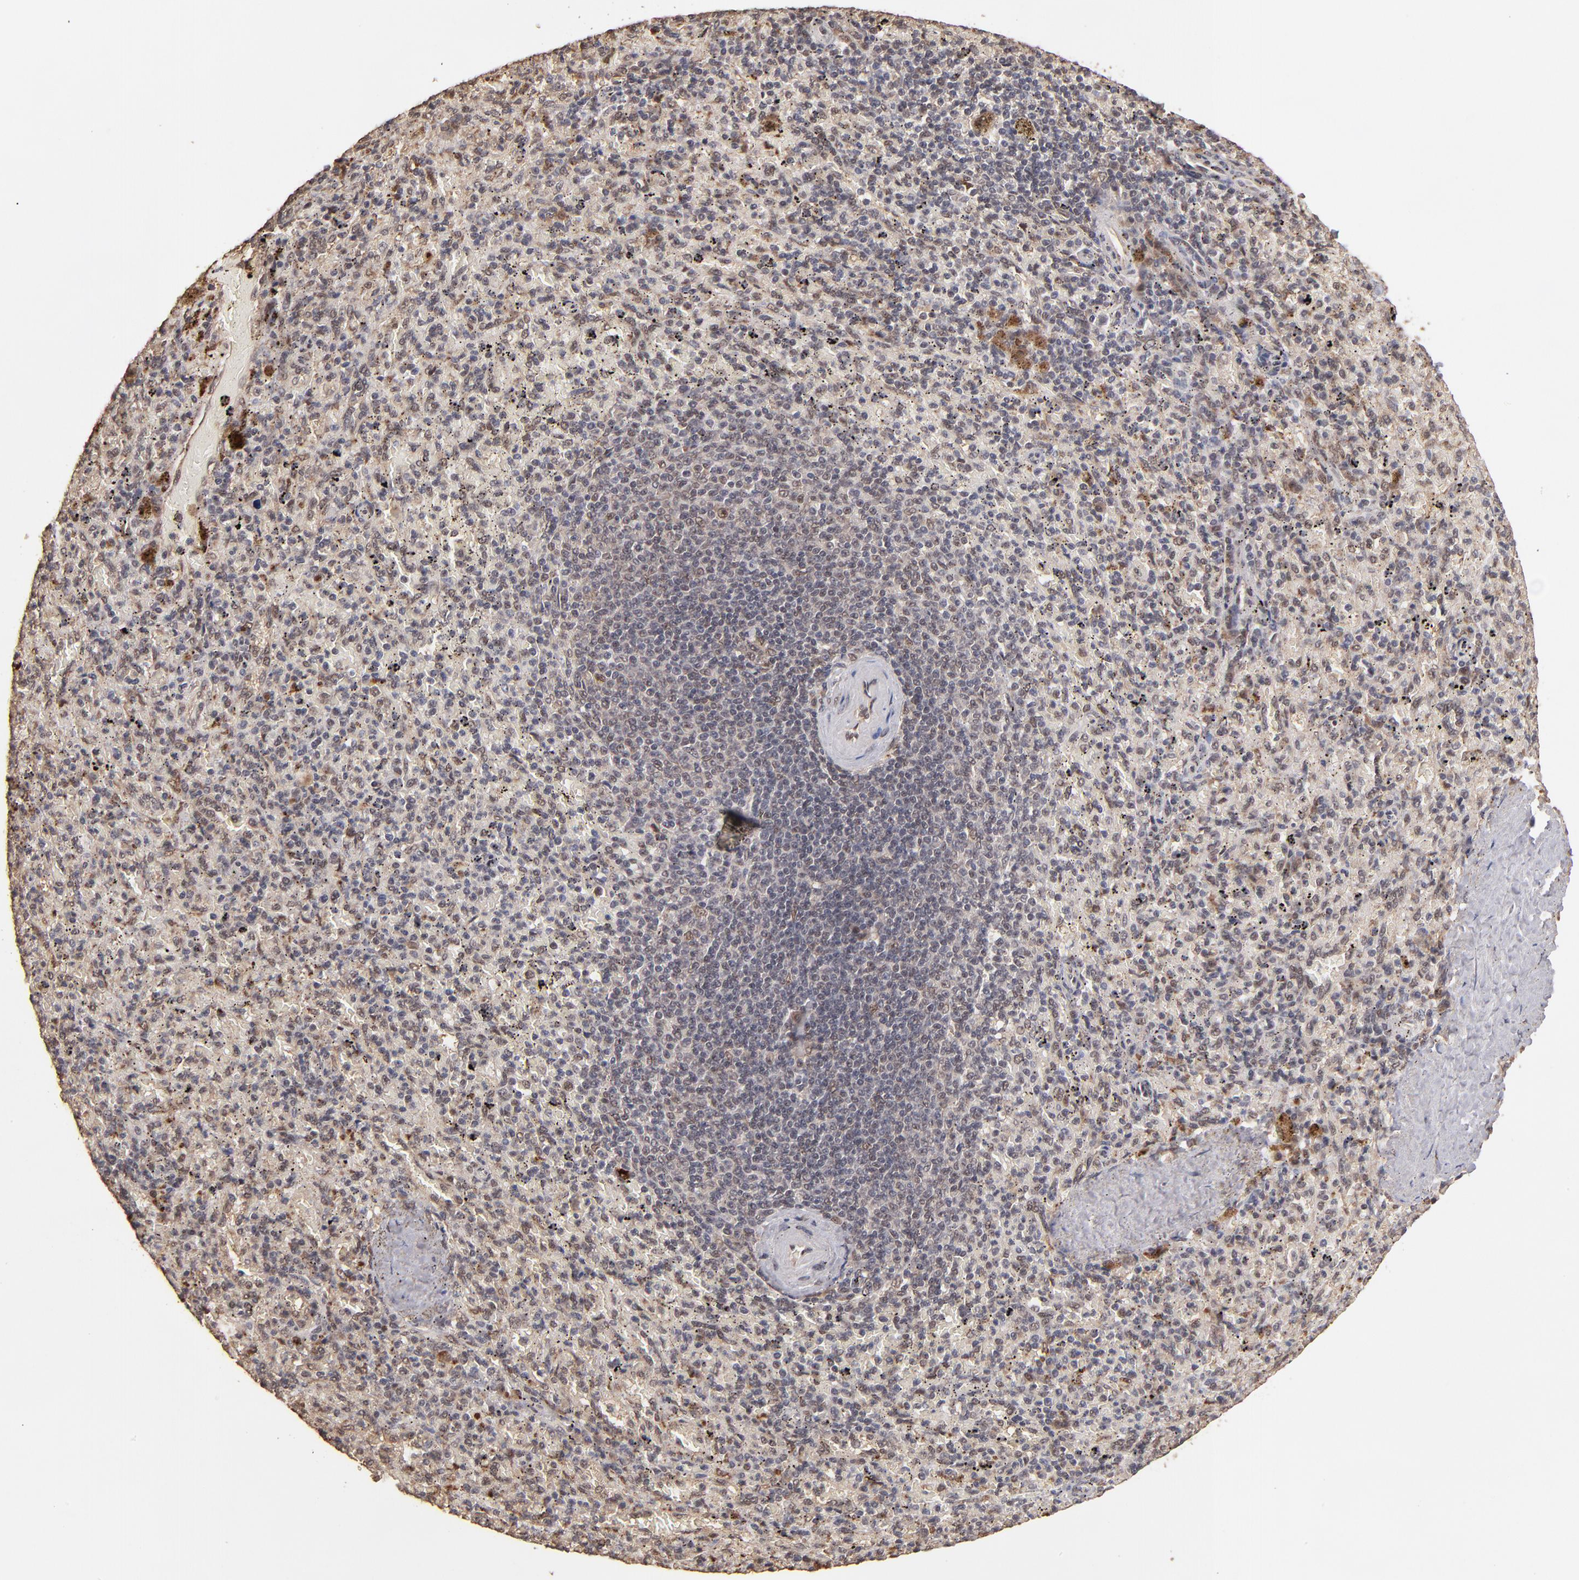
{"staining": {"intensity": "weak", "quantity": "<25%", "location": "nuclear"}, "tissue": "spleen", "cell_type": "Cells in red pulp", "image_type": "normal", "snomed": [{"axis": "morphology", "description": "Normal tissue, NOS"}, {"axis": "topography", "description": "Spleen"}], "caption": "Histopathology image shows no significant protein expression in cells in red pulp of normal spleen. Nuclei are stained in blue.", "gene": "EAPP", "patient": {"sex": "female", "age": 43}}